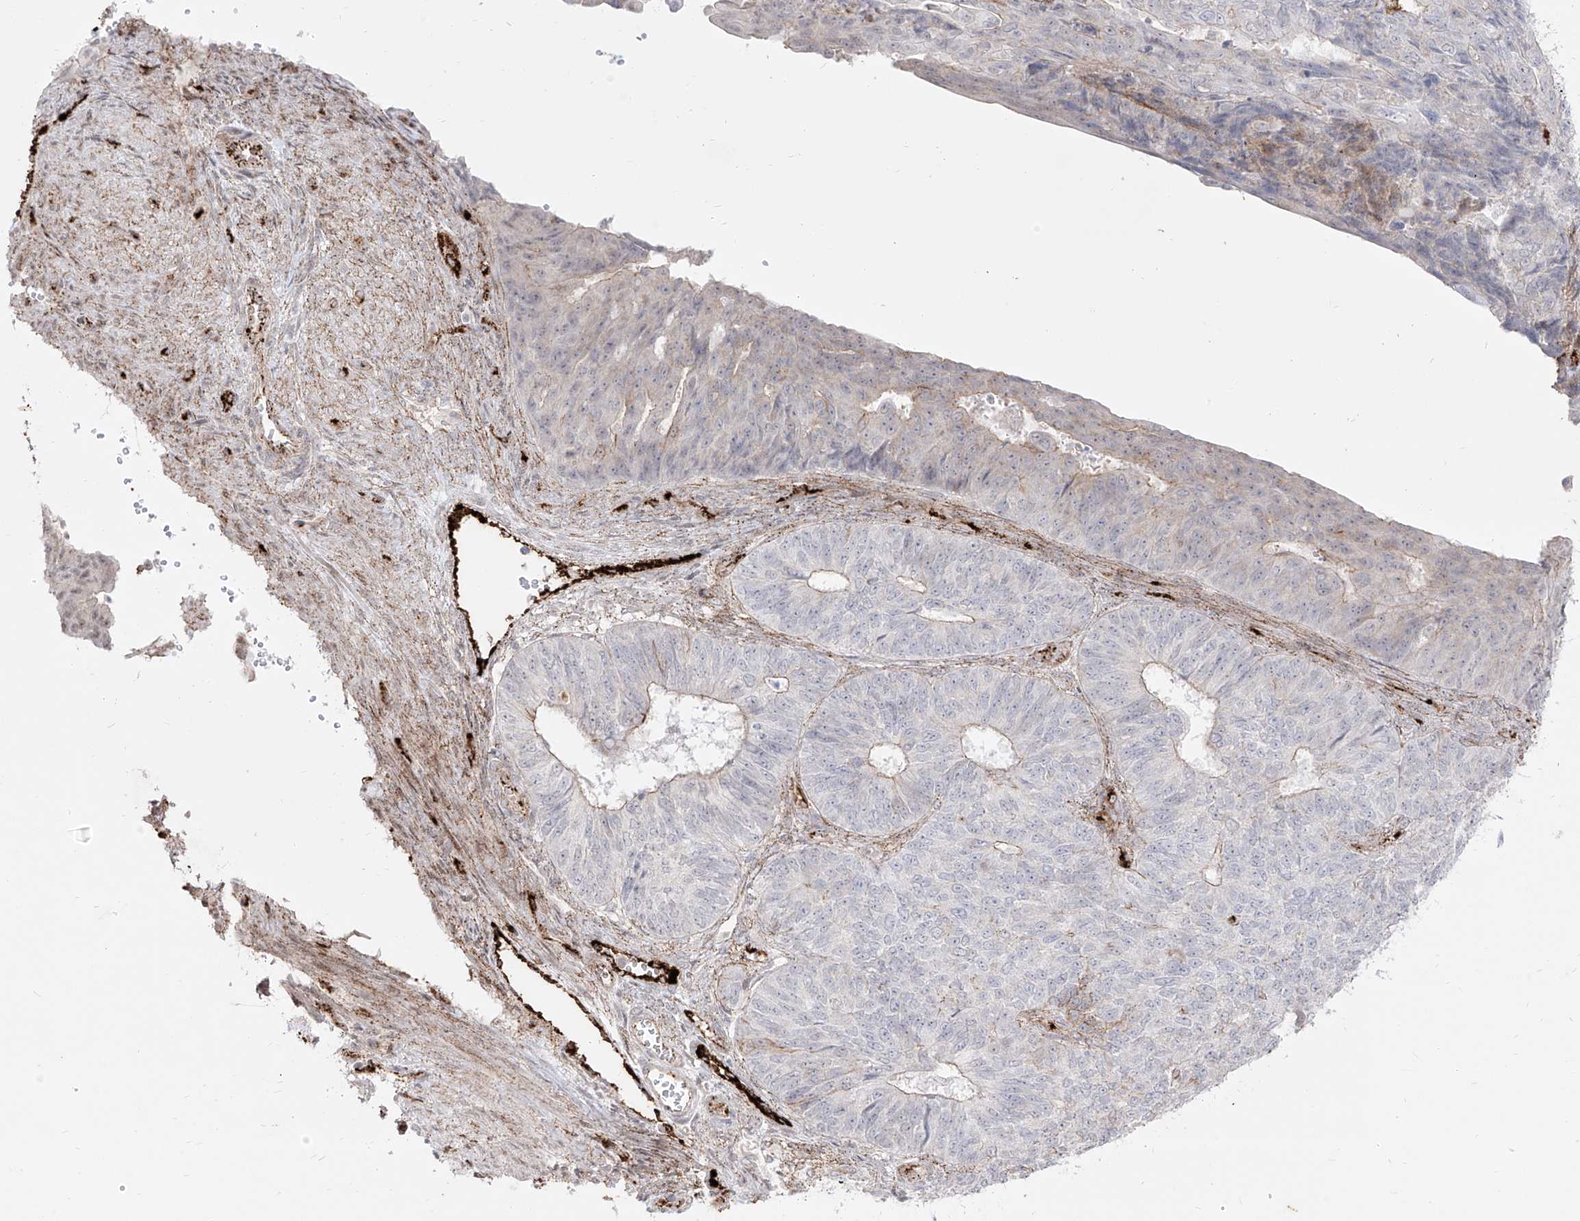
{"staining": {"intensity": "weak", "quantity": "<25%", "location": "cytoplasmic/membranous"}, "tissue": "endometrial cancer", "cell_type": "Tumor cells", "image_type": "cancer", "snomed": [{"axis": "morphology", "description": "Adenocarcinoma, NOS"}, {"axis": "topography", "description": "Endometrium"}], "caption": "Protein analysis of adenocarcinoma (endometrial) displays no significant expression in tumor cells.", "gene": "ZGRF1", "patient": {"sex": "female", "age": 32}}